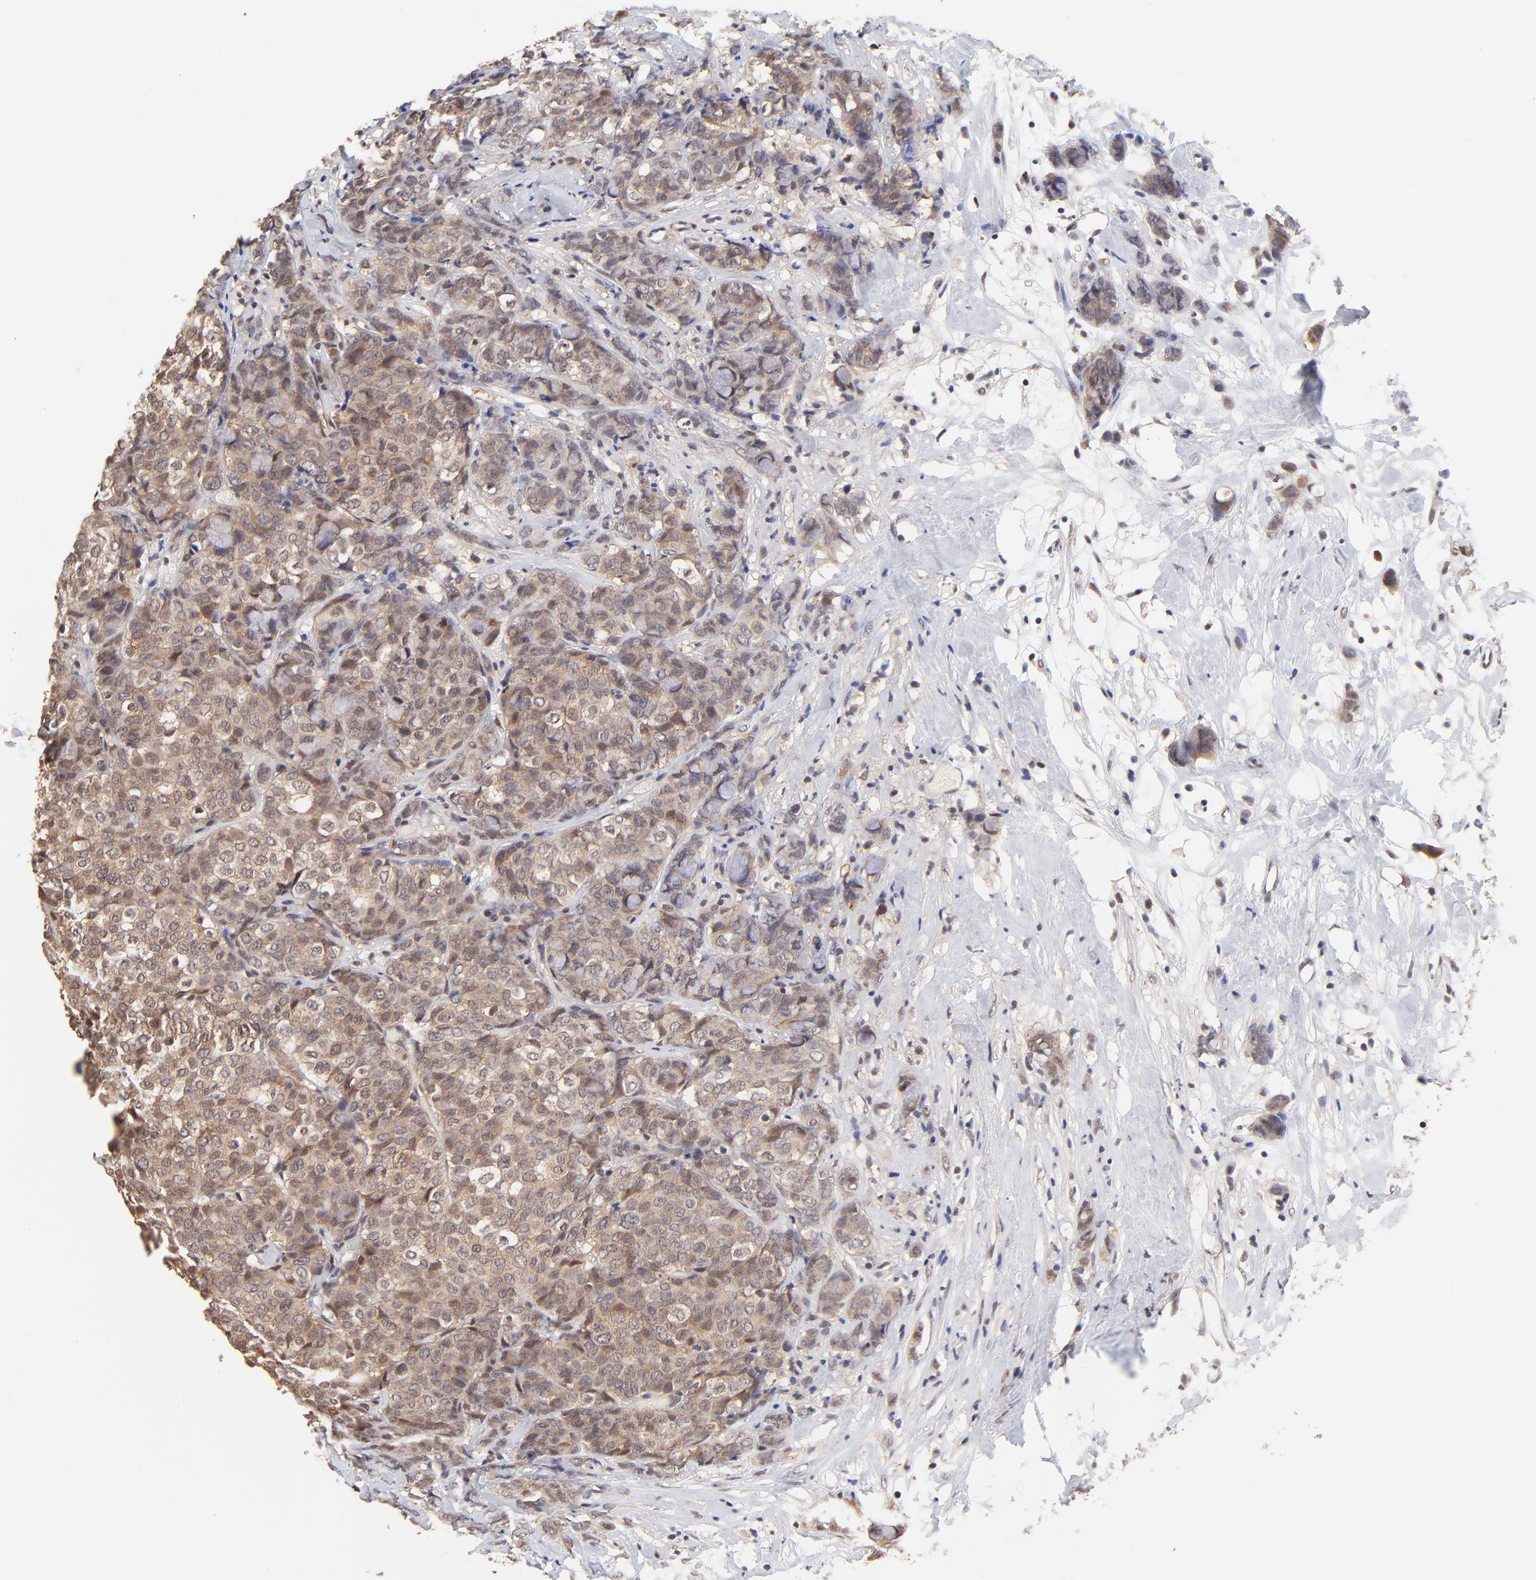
{"staining": {"intensity": "weak", "quantity": ">75%", "location": "cytoplasmic/membranous"}, "tissue": "breast cancer", "cell_type": "Tumor cells", "image_type": "cancer", "snomed": [{"axis": "morphology", "description": "Lobular carcinoma"}, {"axis": "topography", "description": "Breast"}], "caption": "Breast cancer (lobular carcinoma) stained with a protein marker exhibits weak staining in tumor cells.", "gene": "PSMC4", "patient": {"sex": "female", "age": 60}}